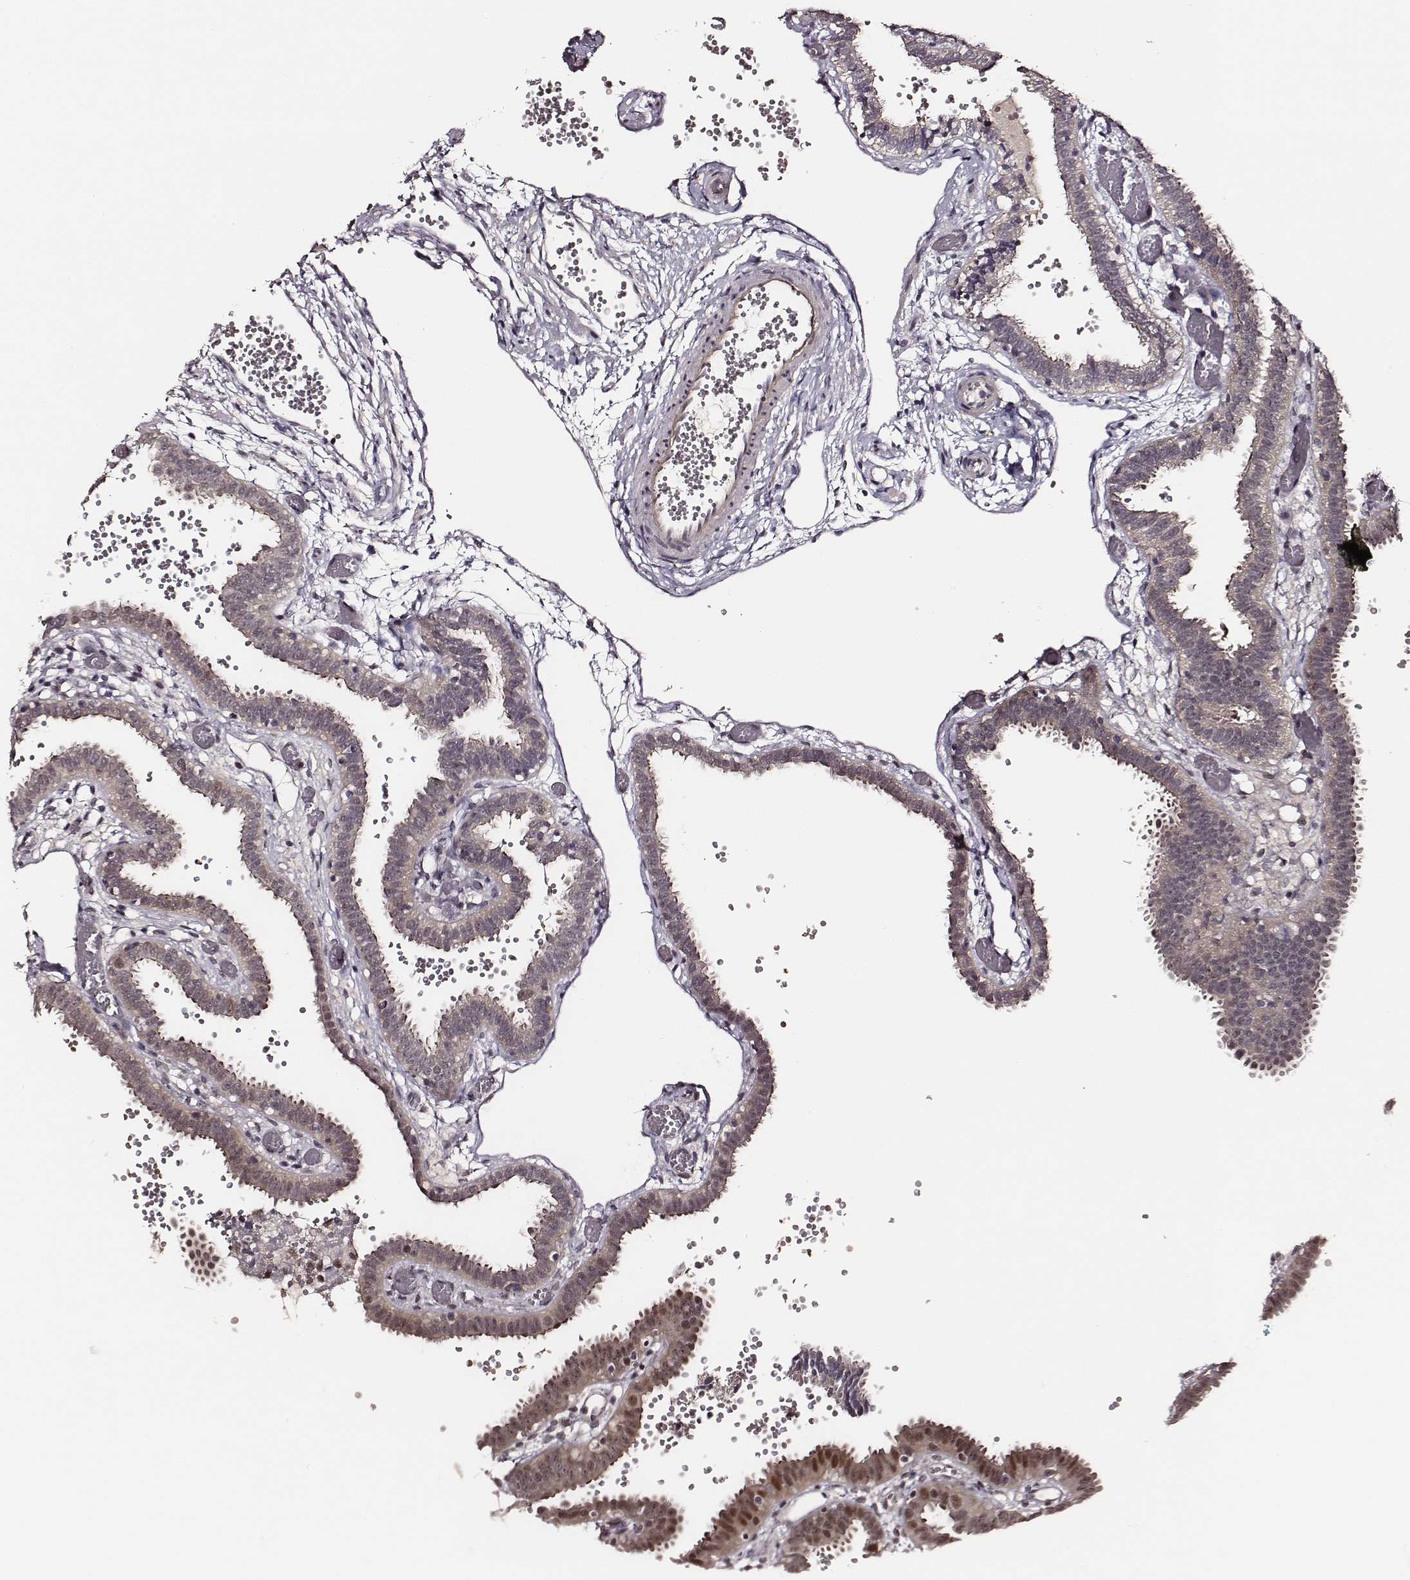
{"staining": {"intensity": "moderate", "quantity": ">75%", "location": "nuclear"}, "tissue": "fallopian tube", "cell_type": "Glandular cells", "image_type": "normal", "snomed": [{"axis": "morphology", "description": "Normal tissue, NOS"}, {"axis": "topography", "description": "Fallopian tube"}], "caption": "The image shows immunohistochemical staining of normal fallopian tube. There is moderate nuclear positivity is present in about >75% of glandular cells.", "gene": "PPARA", "patient": {"sex": "female", "age": 37}}